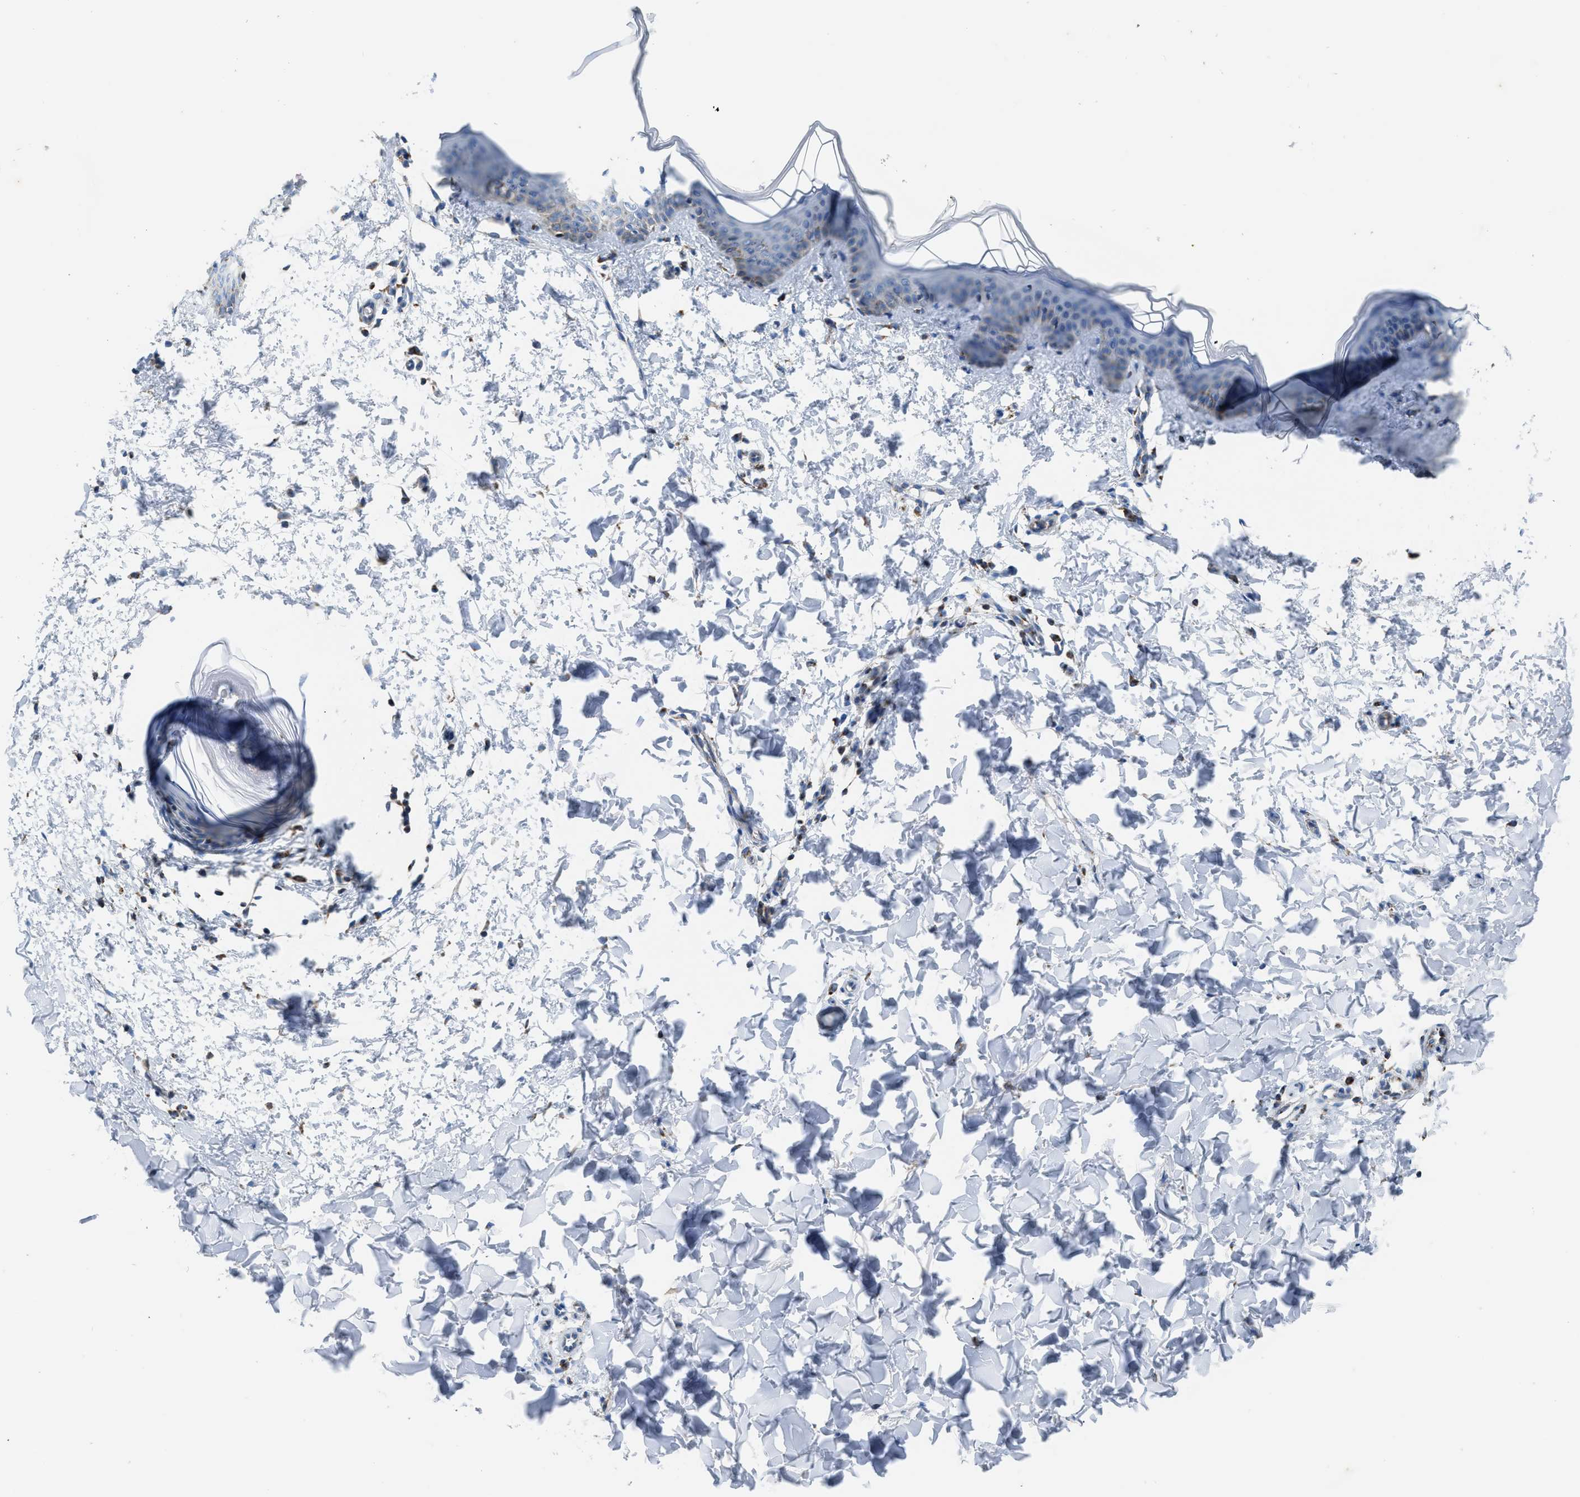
{"staining": {"intensity": "weak", "quantity": ">75%", "location": "cytoplasmic/membranous"}, "tissue": "skin", "cell_type": "Fibroblasts", "image_type": "normal", "snomed": [{"axis": "morphology", "description": "Normal tissue, NOS"}, {"axis": "topography", "description": "Skin"}], "caption": "Immunohistochemical staining of benign skin exhibits weak cytoplasmic/membranous protein positivity in approximately >75% of fibroblasts. Nuclei are stained in blue.", "gene": "ETFB", "patient": {"sex": "female", "age": 17}}